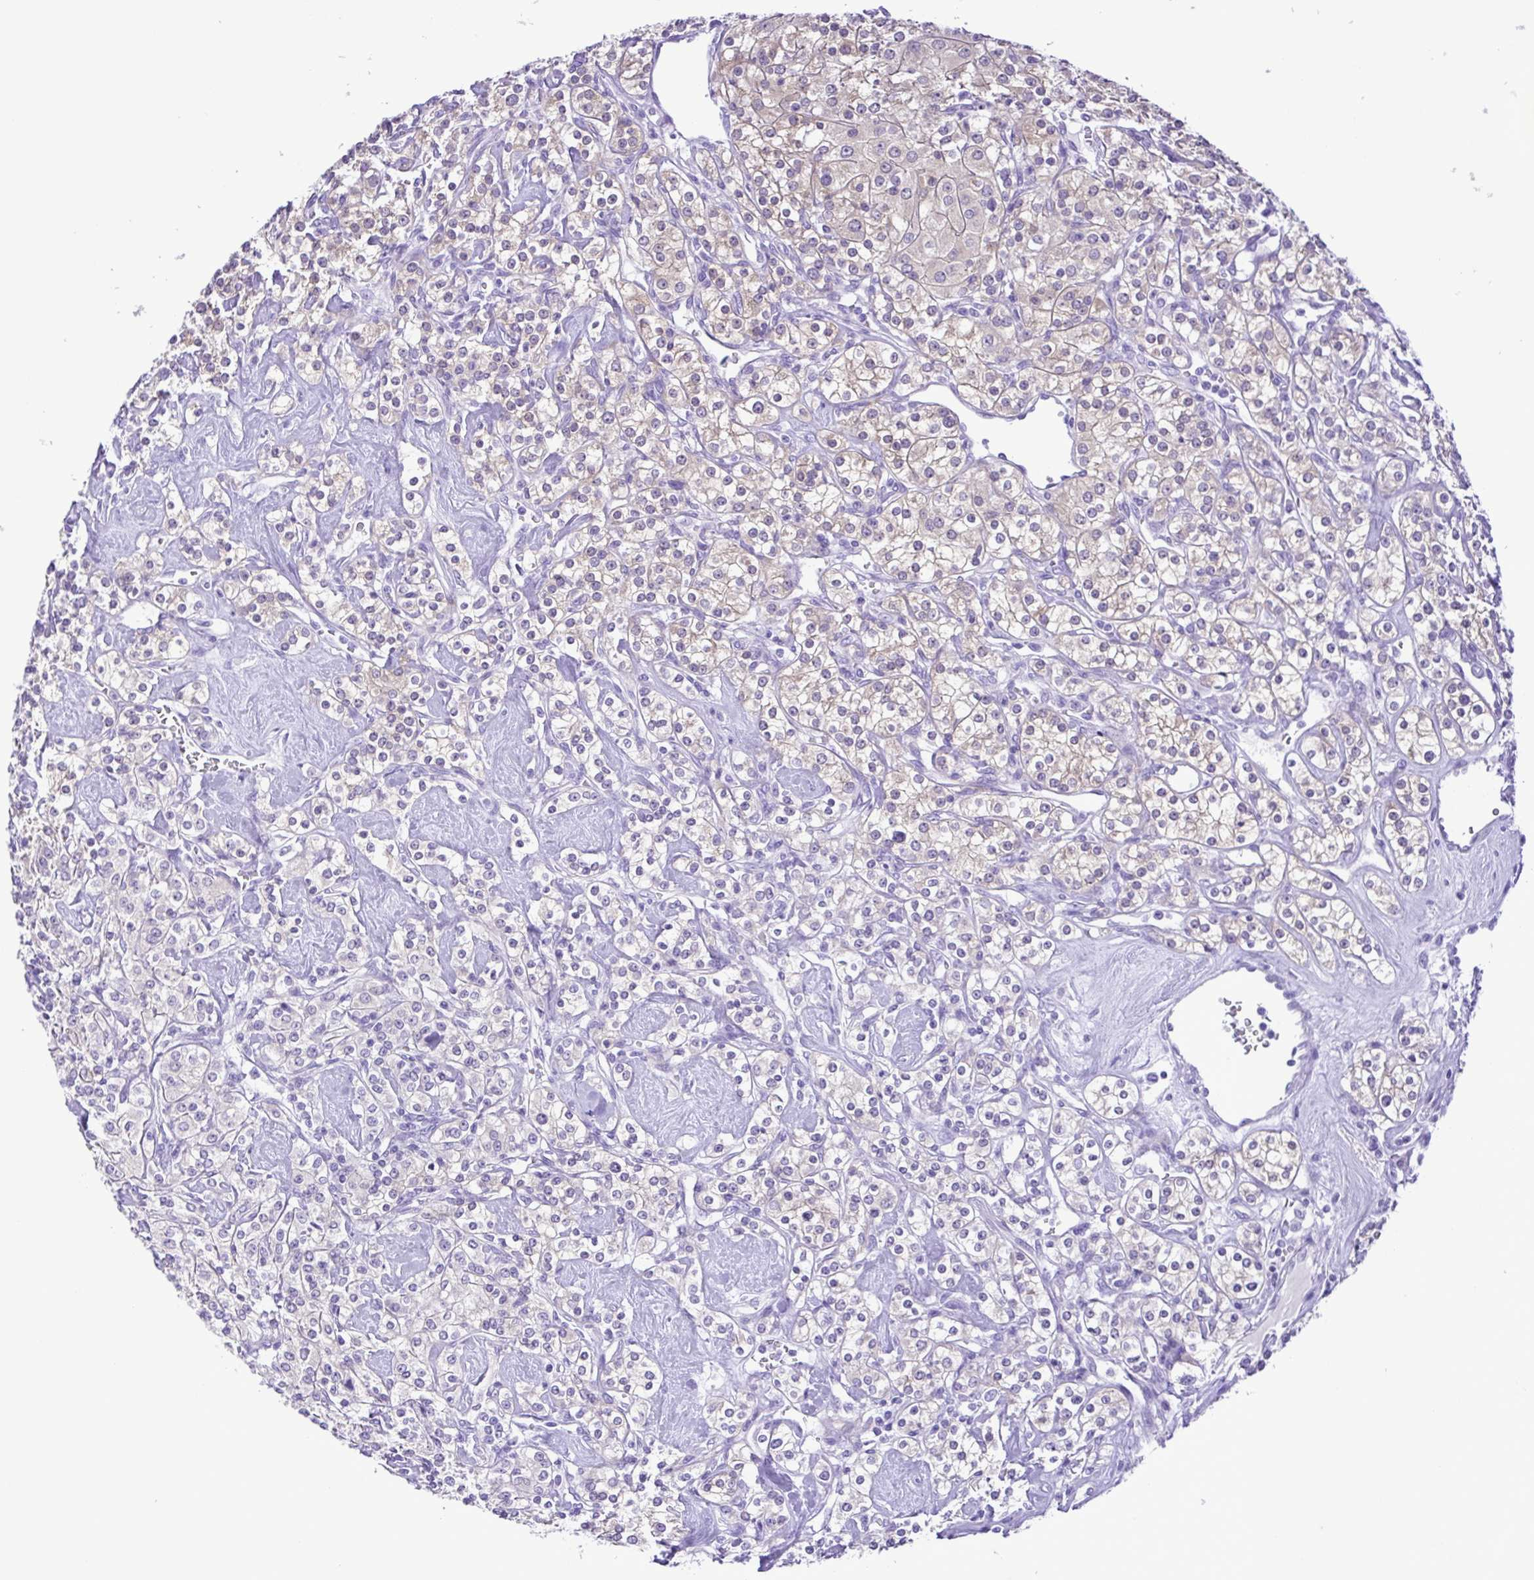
{"staining": {"intensity": "weak", "quantity": "<25%", "location": "cytoplasmic/membranous"}, "tissue": "renal cancer", "cell_type": "Tumor cells", "image_type": "cancer", "snomed": [{"axis": "morphology", "description": "Adenocarcinoma, NOS"}, {"axis": "topography", "description": "Kidney"}], "caption": "Tumor cells show no significant staining in adenocarcinoma (renal).", "gene": "SYT1", "patient": {"sex": "male", "age": 77}}